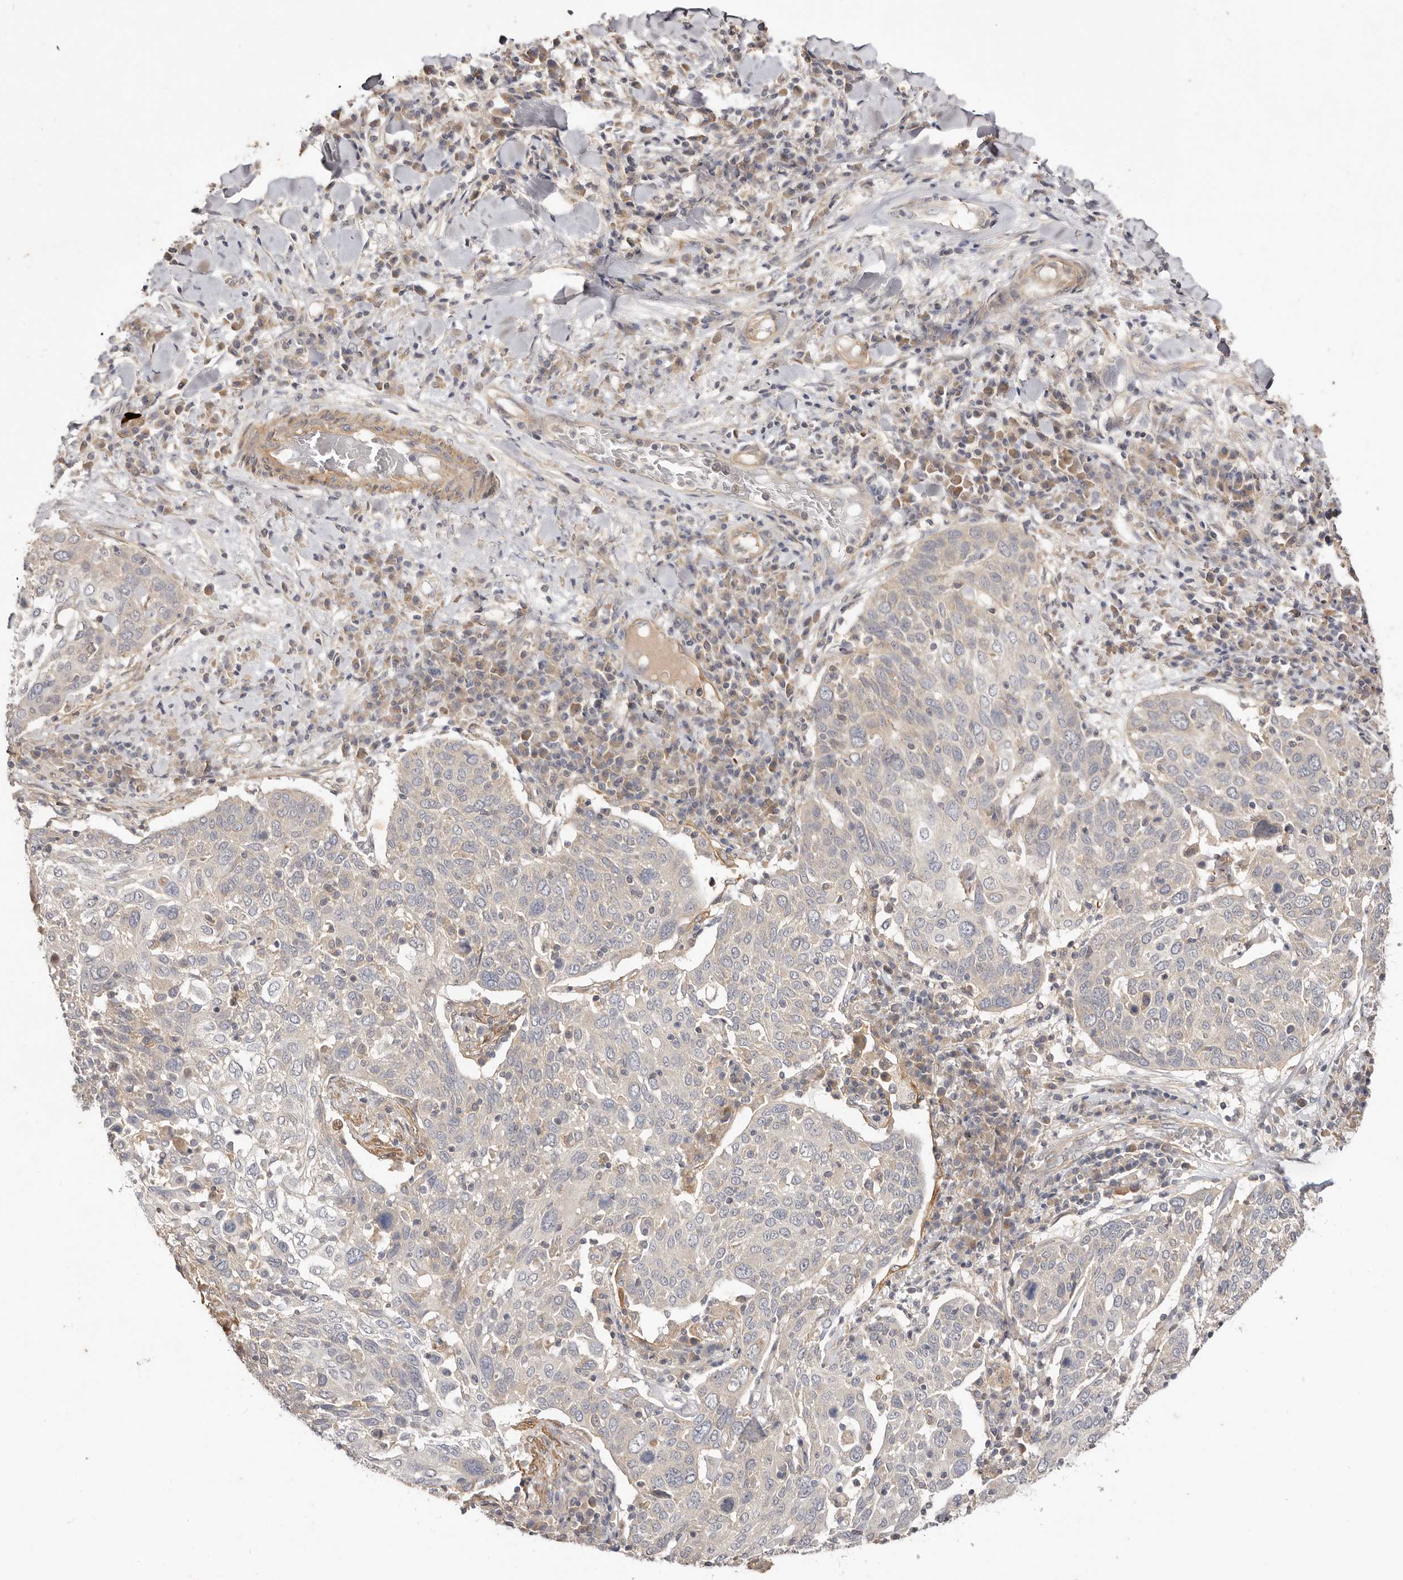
{"staining": {"intensity": "negative", "quantity": "none", "location": "none"}, "tissue": "lung cancer", "cell_type": "Tumor cells", "image_type": "cancer", "snomed": [{"axis": "morphology", "description": "Squamous cell carcinoma, NOS"}, {"axis": "topography", "description": "Lung"}], "caption": "Immunohistochemical staining of lung squamous cell carcinoma demonstrates no significant expression in tumor cells.", "gene": "ADAMTS9", "patient": {"sex": "male", "age": 65}}